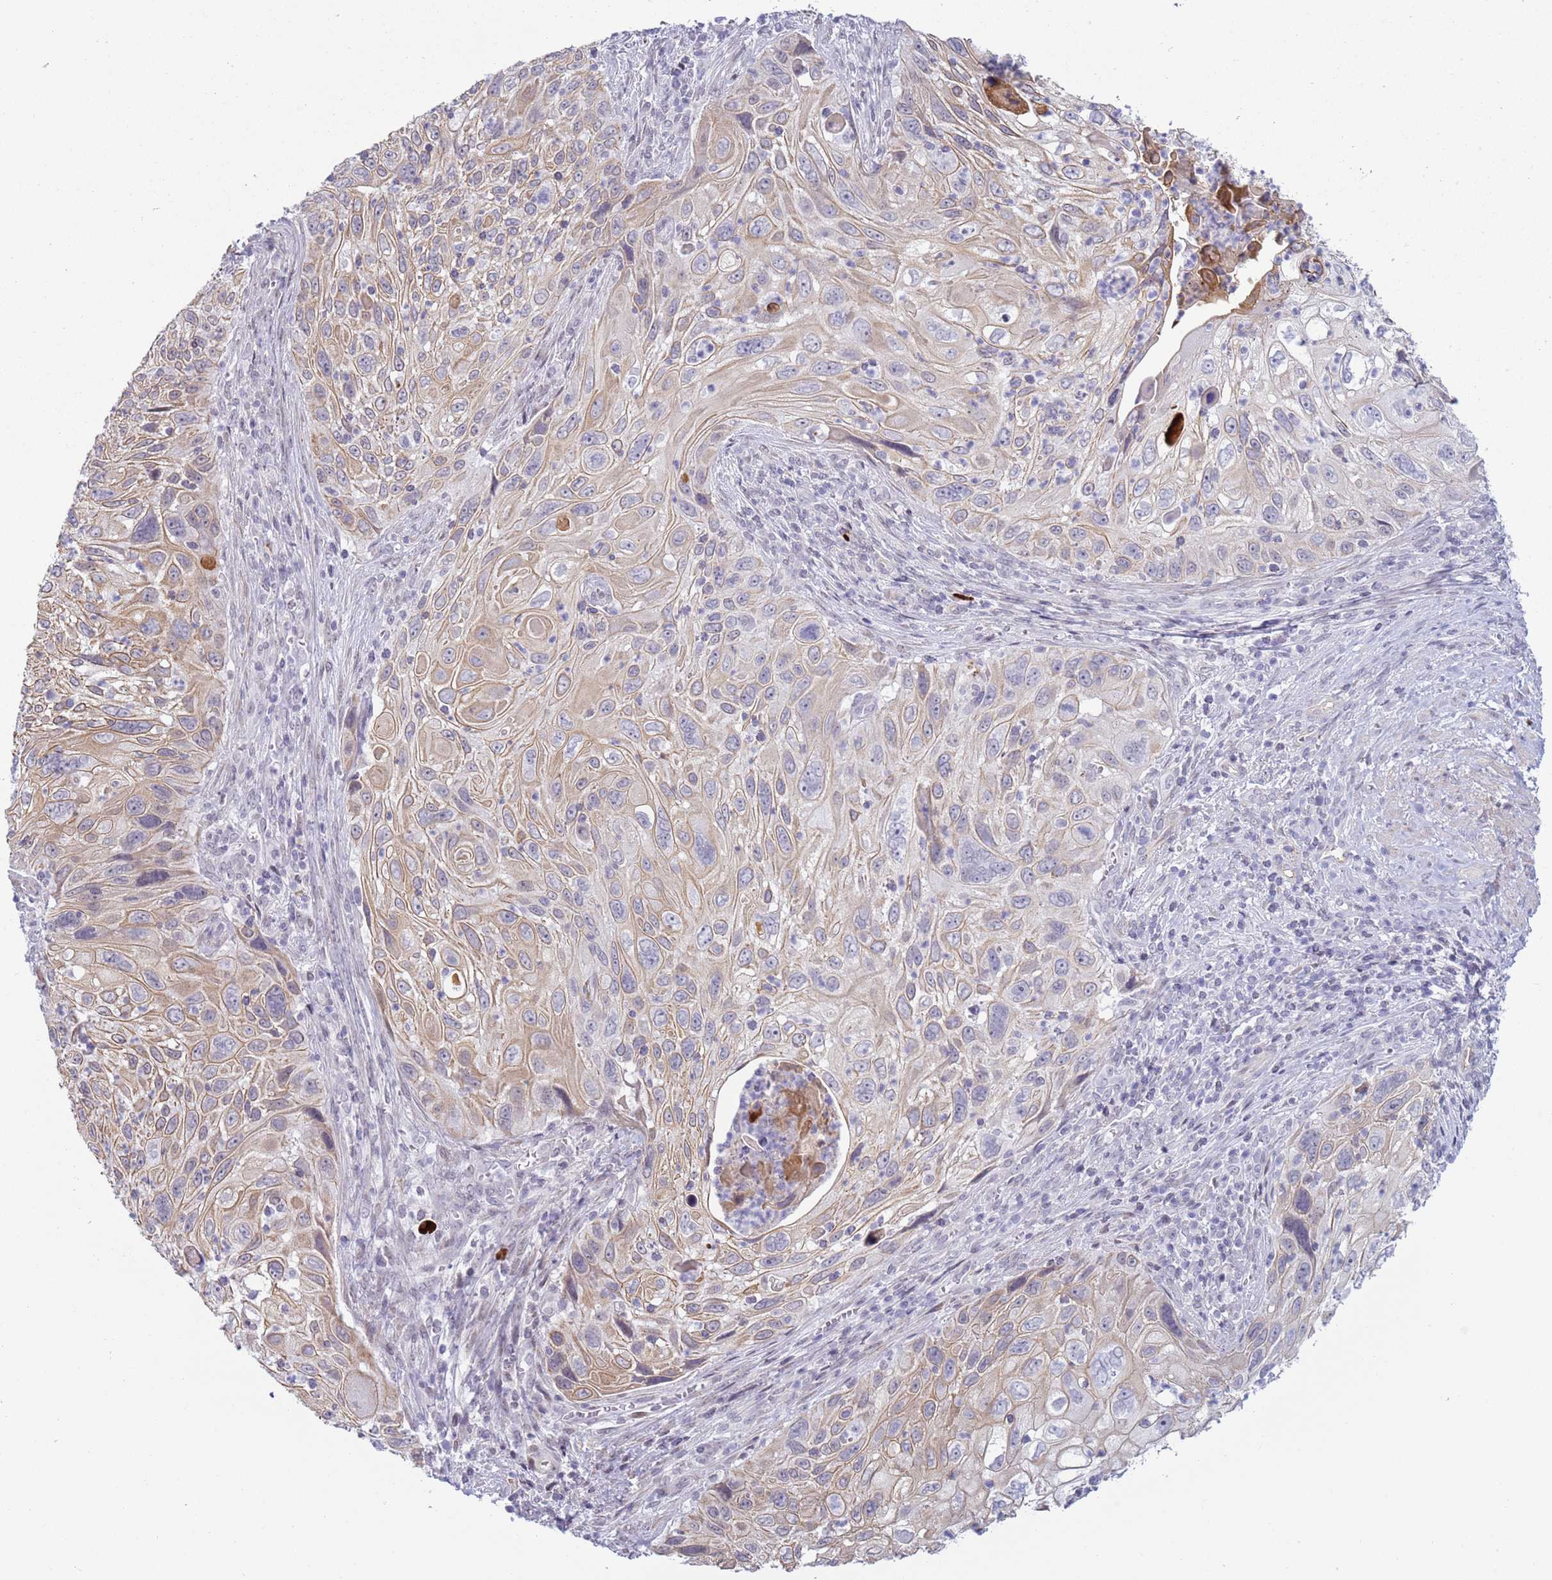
{"staining": {"intensity": "weak", "quantity": "25%-75%", "location": "cytoplasmic/membranous"}, "tissue": "cervical cancer", "cell_type": "Tumor cells", "image_type": "cancer", "snomed": [{"axis": "morphology", "description": "Squamous cell carcinoma, NOS"}, {"axis": "topography", "description": "Cervix"}], "caption": "Protein staining by immunohistochemistry (IHC) displays weak cytoplasmic/membranous expression in about 25%-75% of tumor cells in squamous cell carcinoma (cervical).", "gene": "NPAP1", "patient": {"sex": "female", "age": 70}}